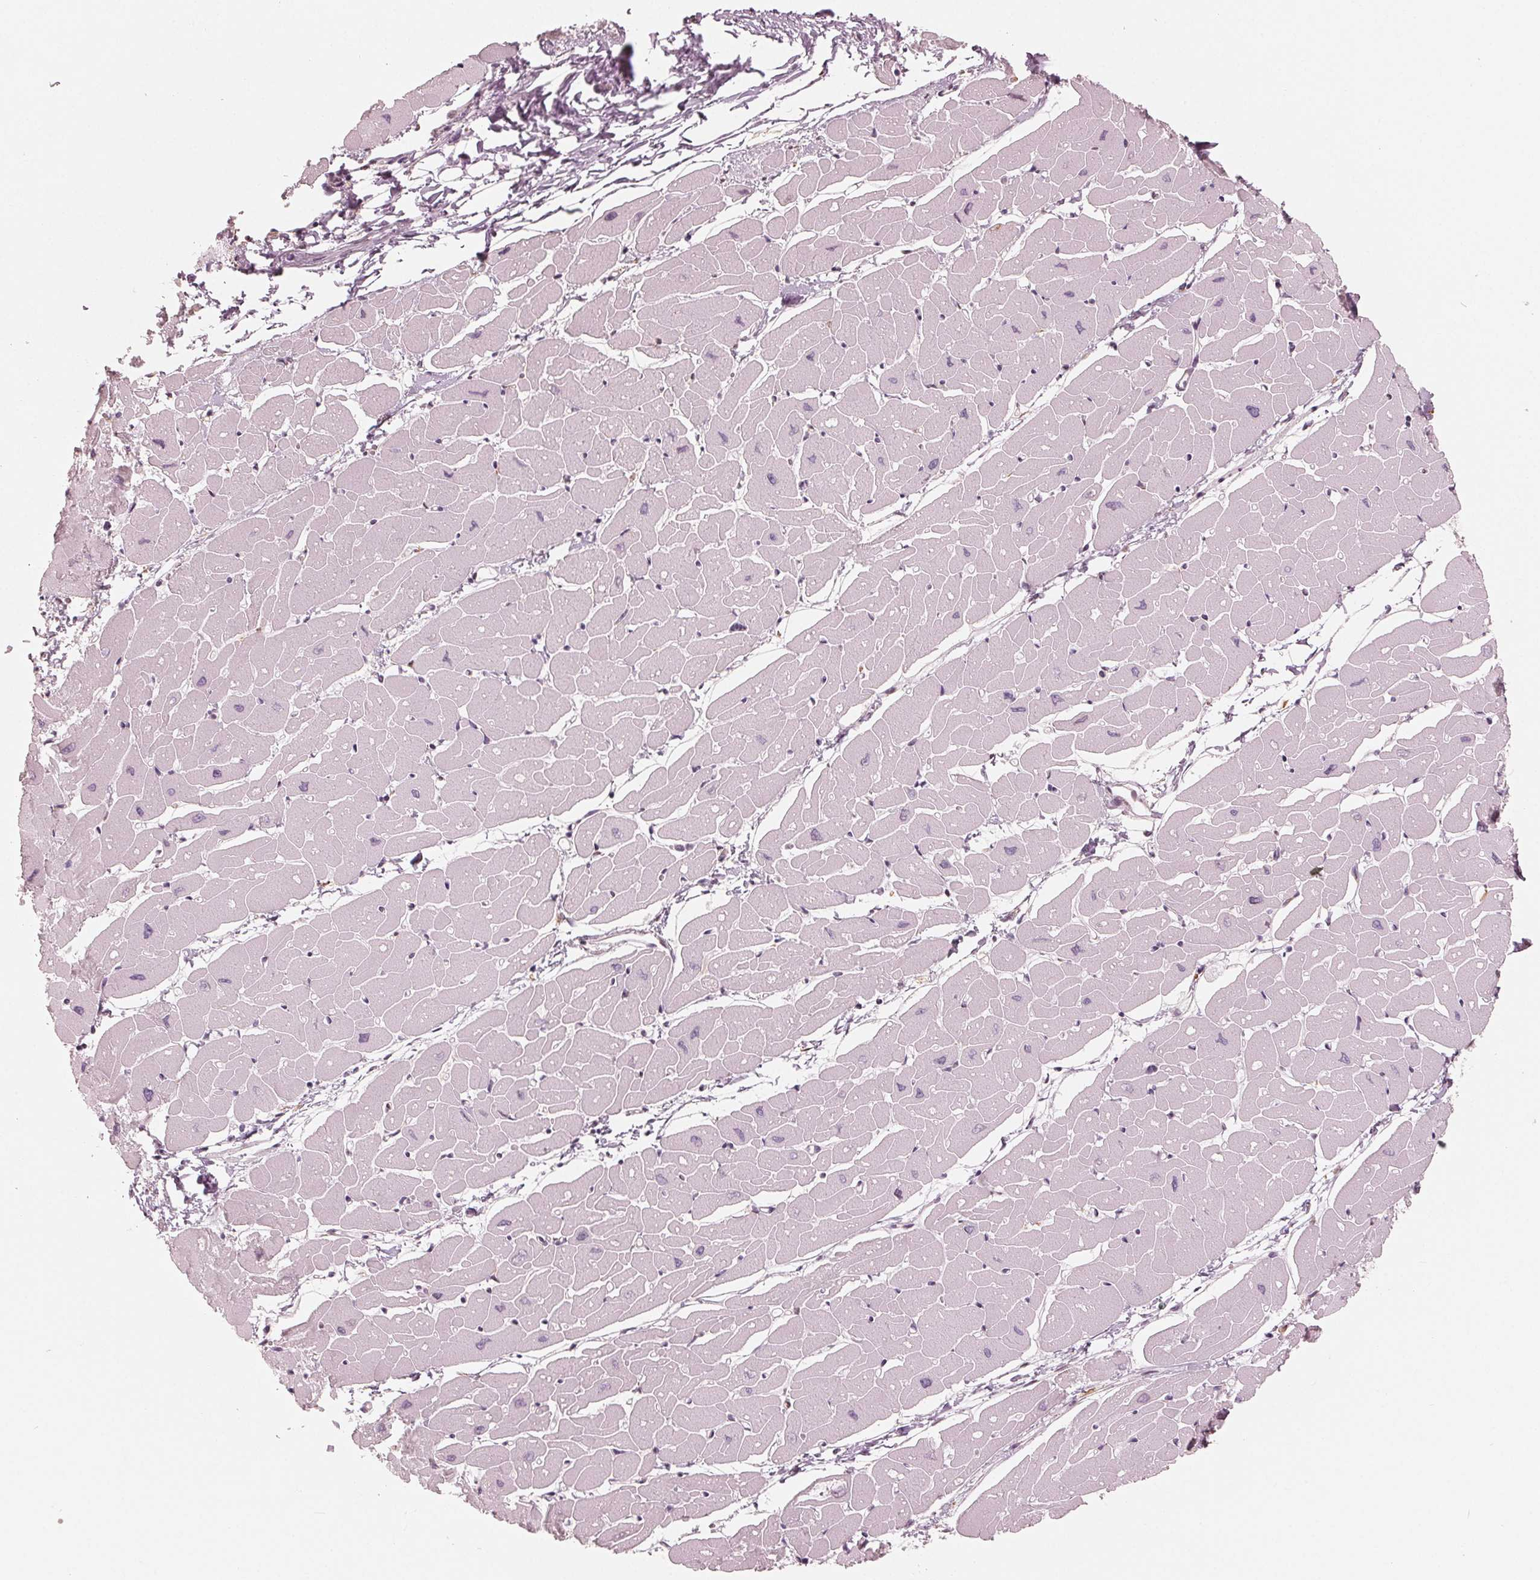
{"staining": {"intensity": "negative", "quantity": "none", "location": "none"}, "tissue": "heart muscle", "cell_type": "Cardiomyocytes", "image_type": "normal", "snomed": [{"axis": "morphology", "description": "Normal tissue, NOS"}, {"axis": "topography", "description": "Heart"}], "caption": "Immunohistochemical staining of normal heart muscle shows no significant expression in cardiomyocytes.", "gene": "IKBIP", "patient": {"sex": "male", "age": 57}}